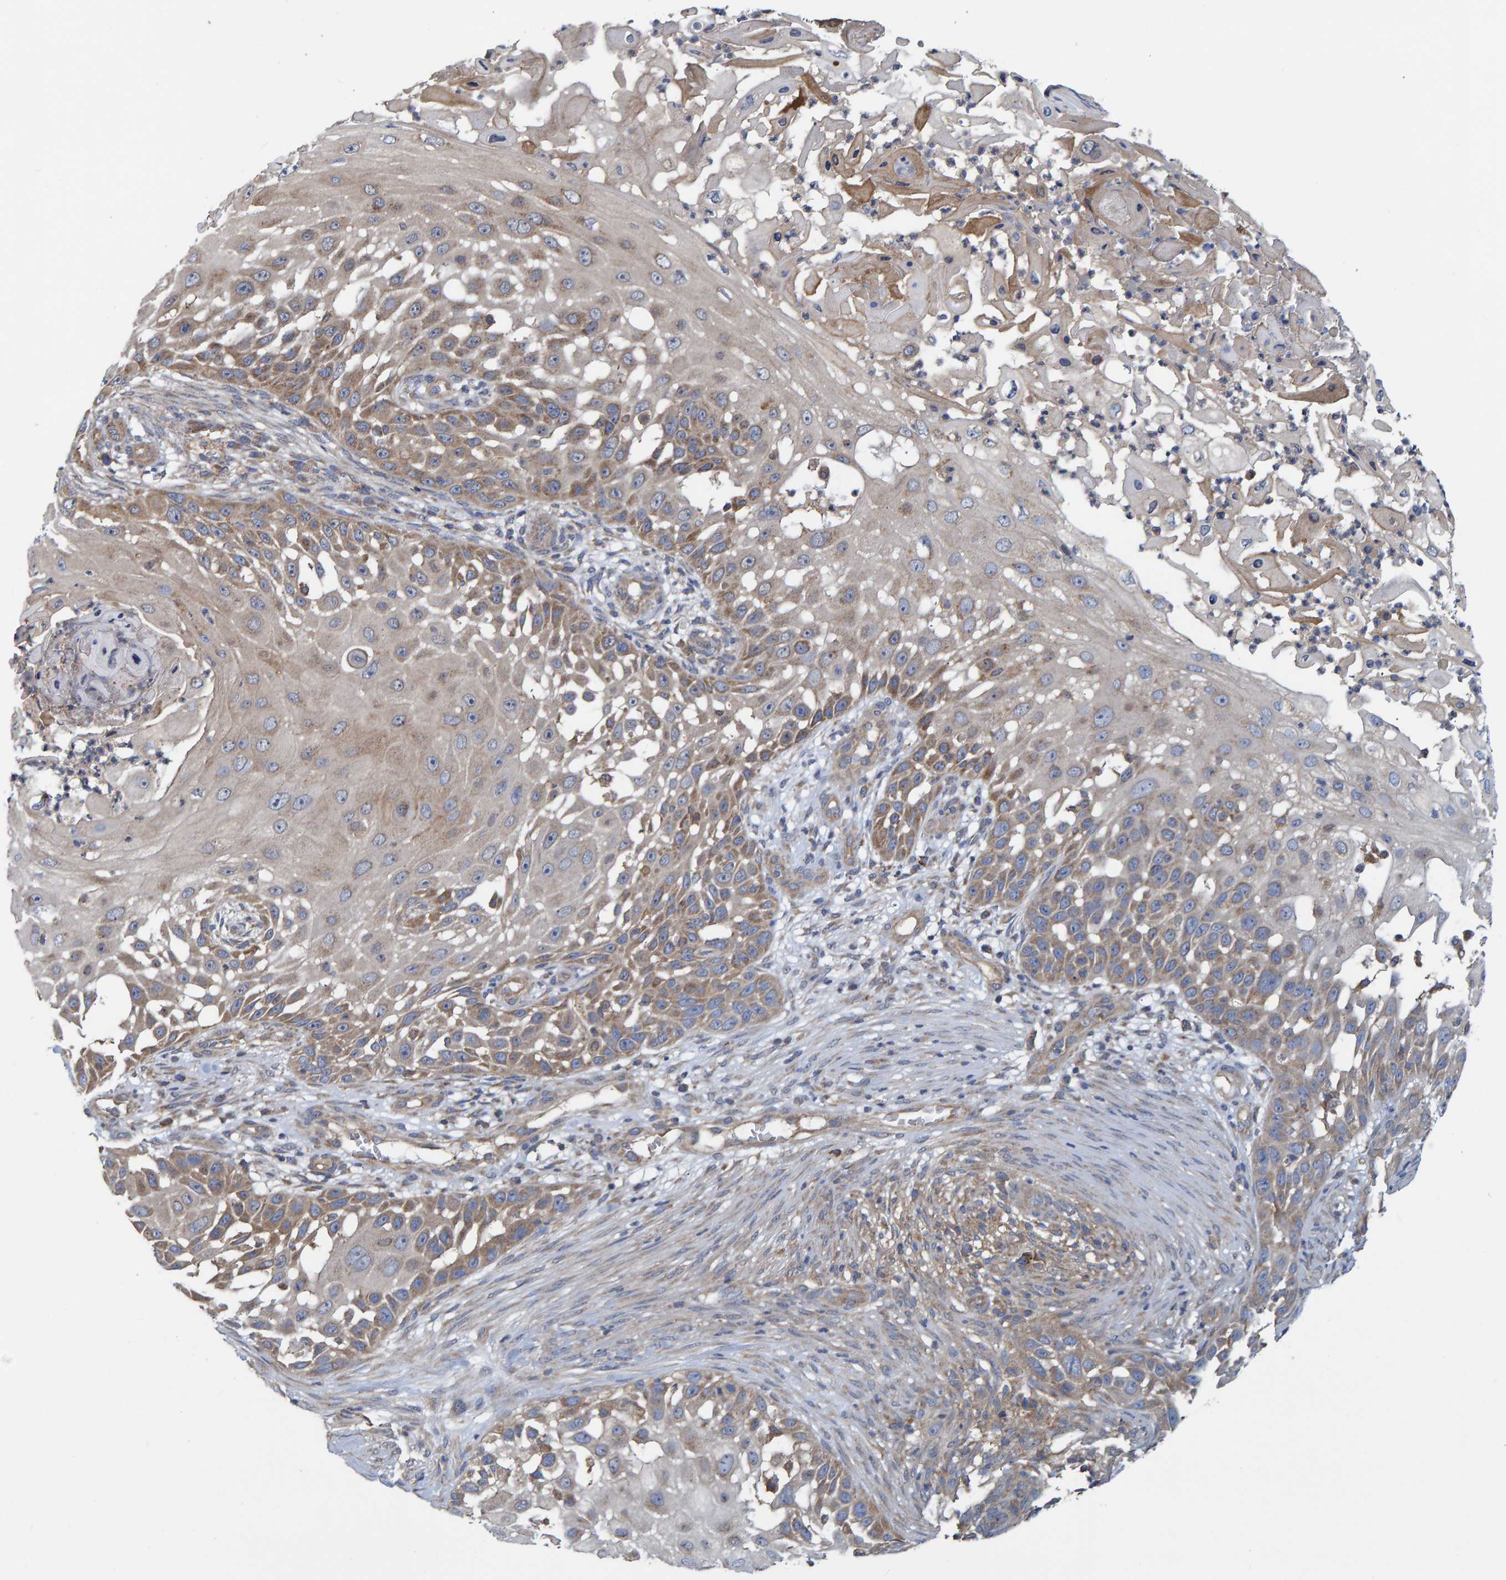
{"staining": {"intensity": "moderate", "quantity": ">75%", "location": "cytoplasmic/membranous"}, "tissue": "skin cancer", "cell_type": "Tumor cells", "image_type": "cancer", "snomed": [{"axis": "morphology", "description": "Squamous cell carcinoma, NOS"}, {"axis": "topography", "description": "Skin"}], "caption": "This micrograph exhibits immunohistochemistry (IHC) staining of human skin cancer, with medium moderate cytoplasmic/membranous staining in approximately >75% of tumor cells.", "gene": "LRSAM1", "patient": {"sex": "female", "age": 44}}